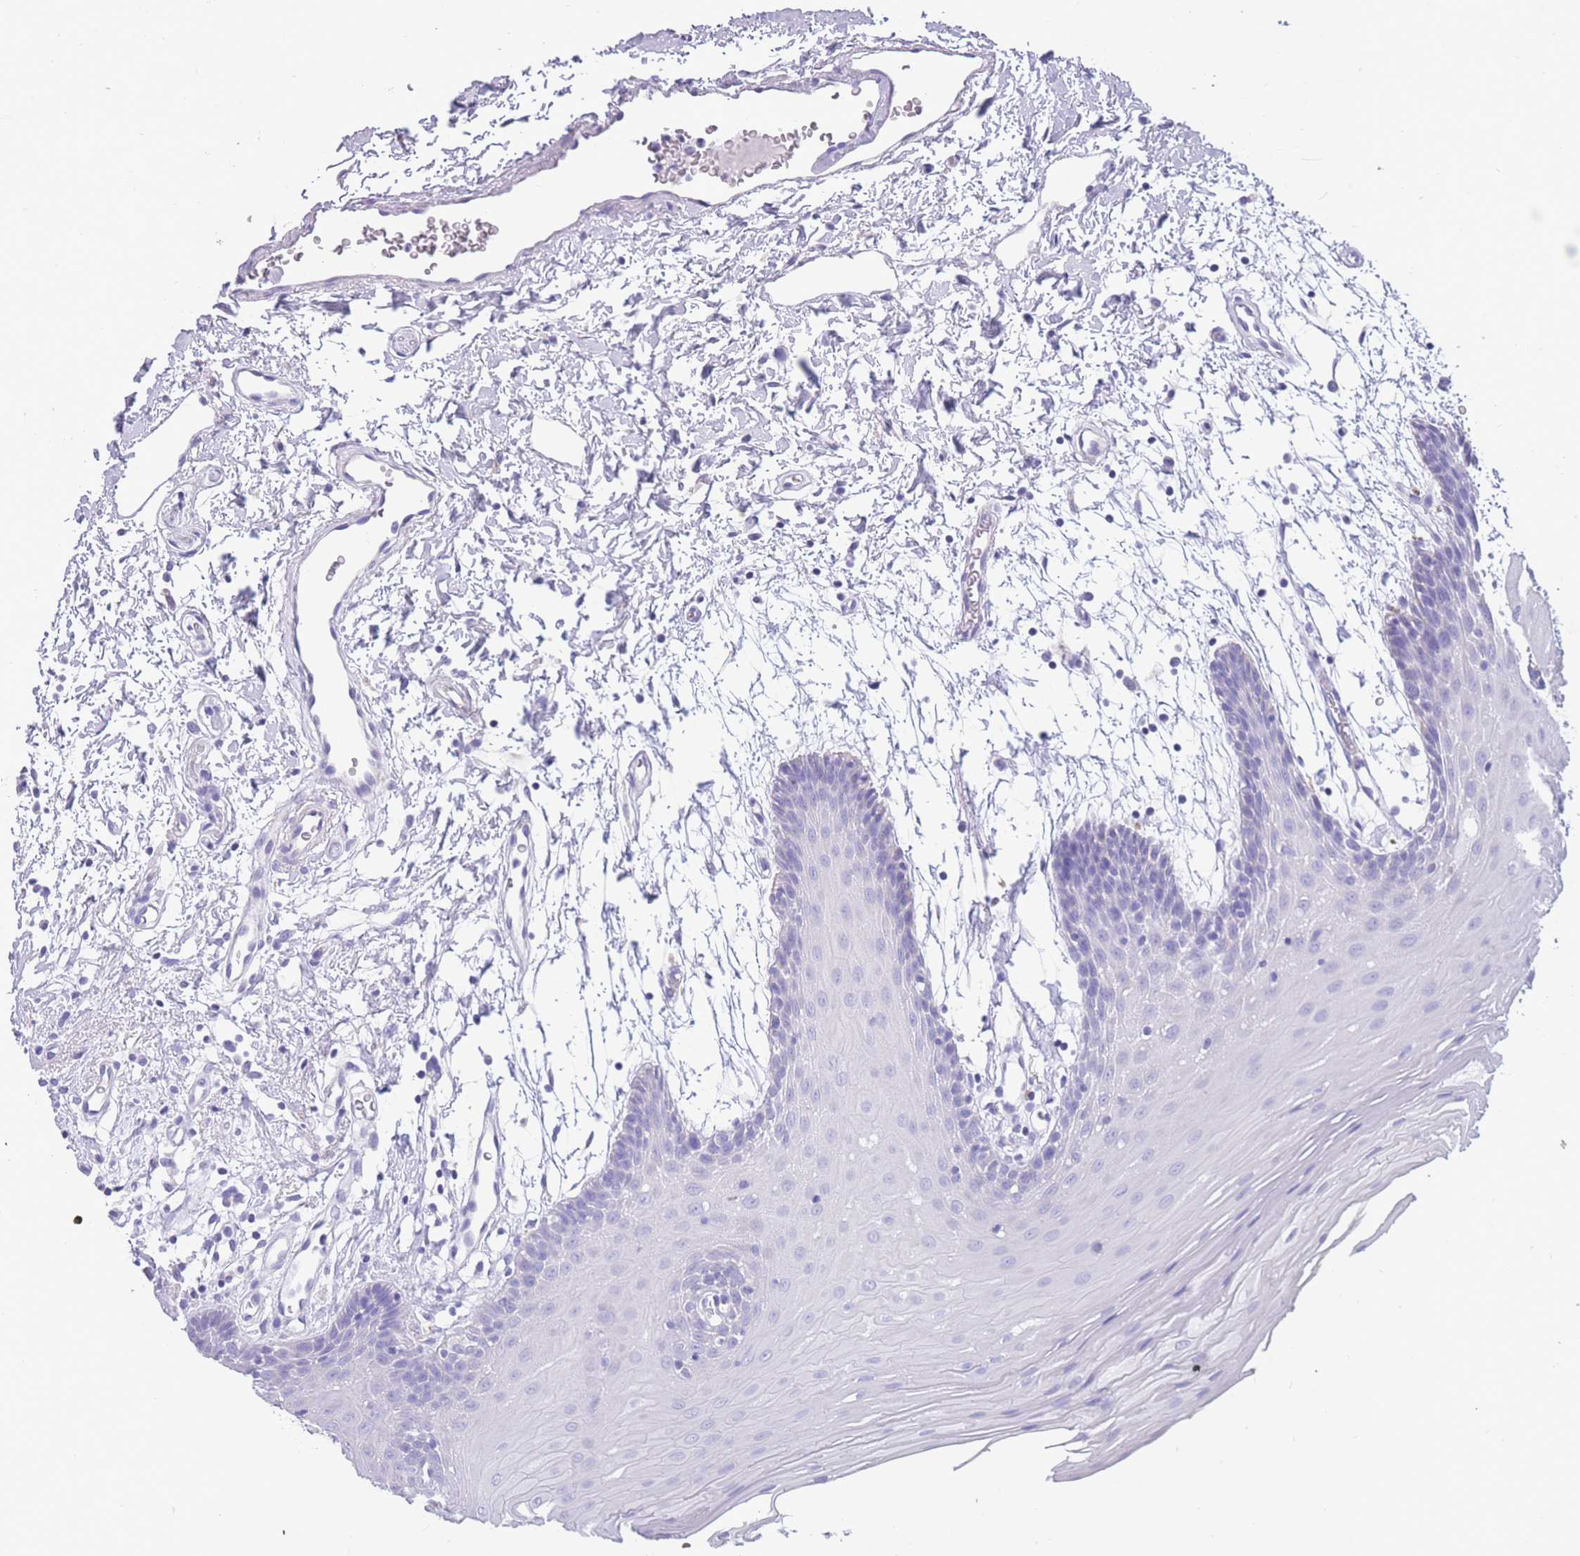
{"staining": {"intensity": "negative", "quantity": "none", "location": "none"}, "tissue": "oral mucosa", "cell_type": "Squamous epithelial cells", "image_type": "normal", "snomed": [{"axis": "morphology", "description": "Normal tissue, NOS"}, {"axis": "topography", "description": "Skeletal muscle"}, {"axis": "topography", "description": "Oral tissue"}, {"axis": "topography", "description": "Salivary gland"}, {"axis": "topography", "description": "Peripheral nerve tissue"}], "caption": "Immunohistochemical staining of benign human oral mucosa shows no significant positivity in squamous epithelial cells. (DAB (3,3'-diaminobenzidine) IHC with hematoxylin counter stain).", "gene": "INTS2", "patient": {"sex": "male", "age": 54}}